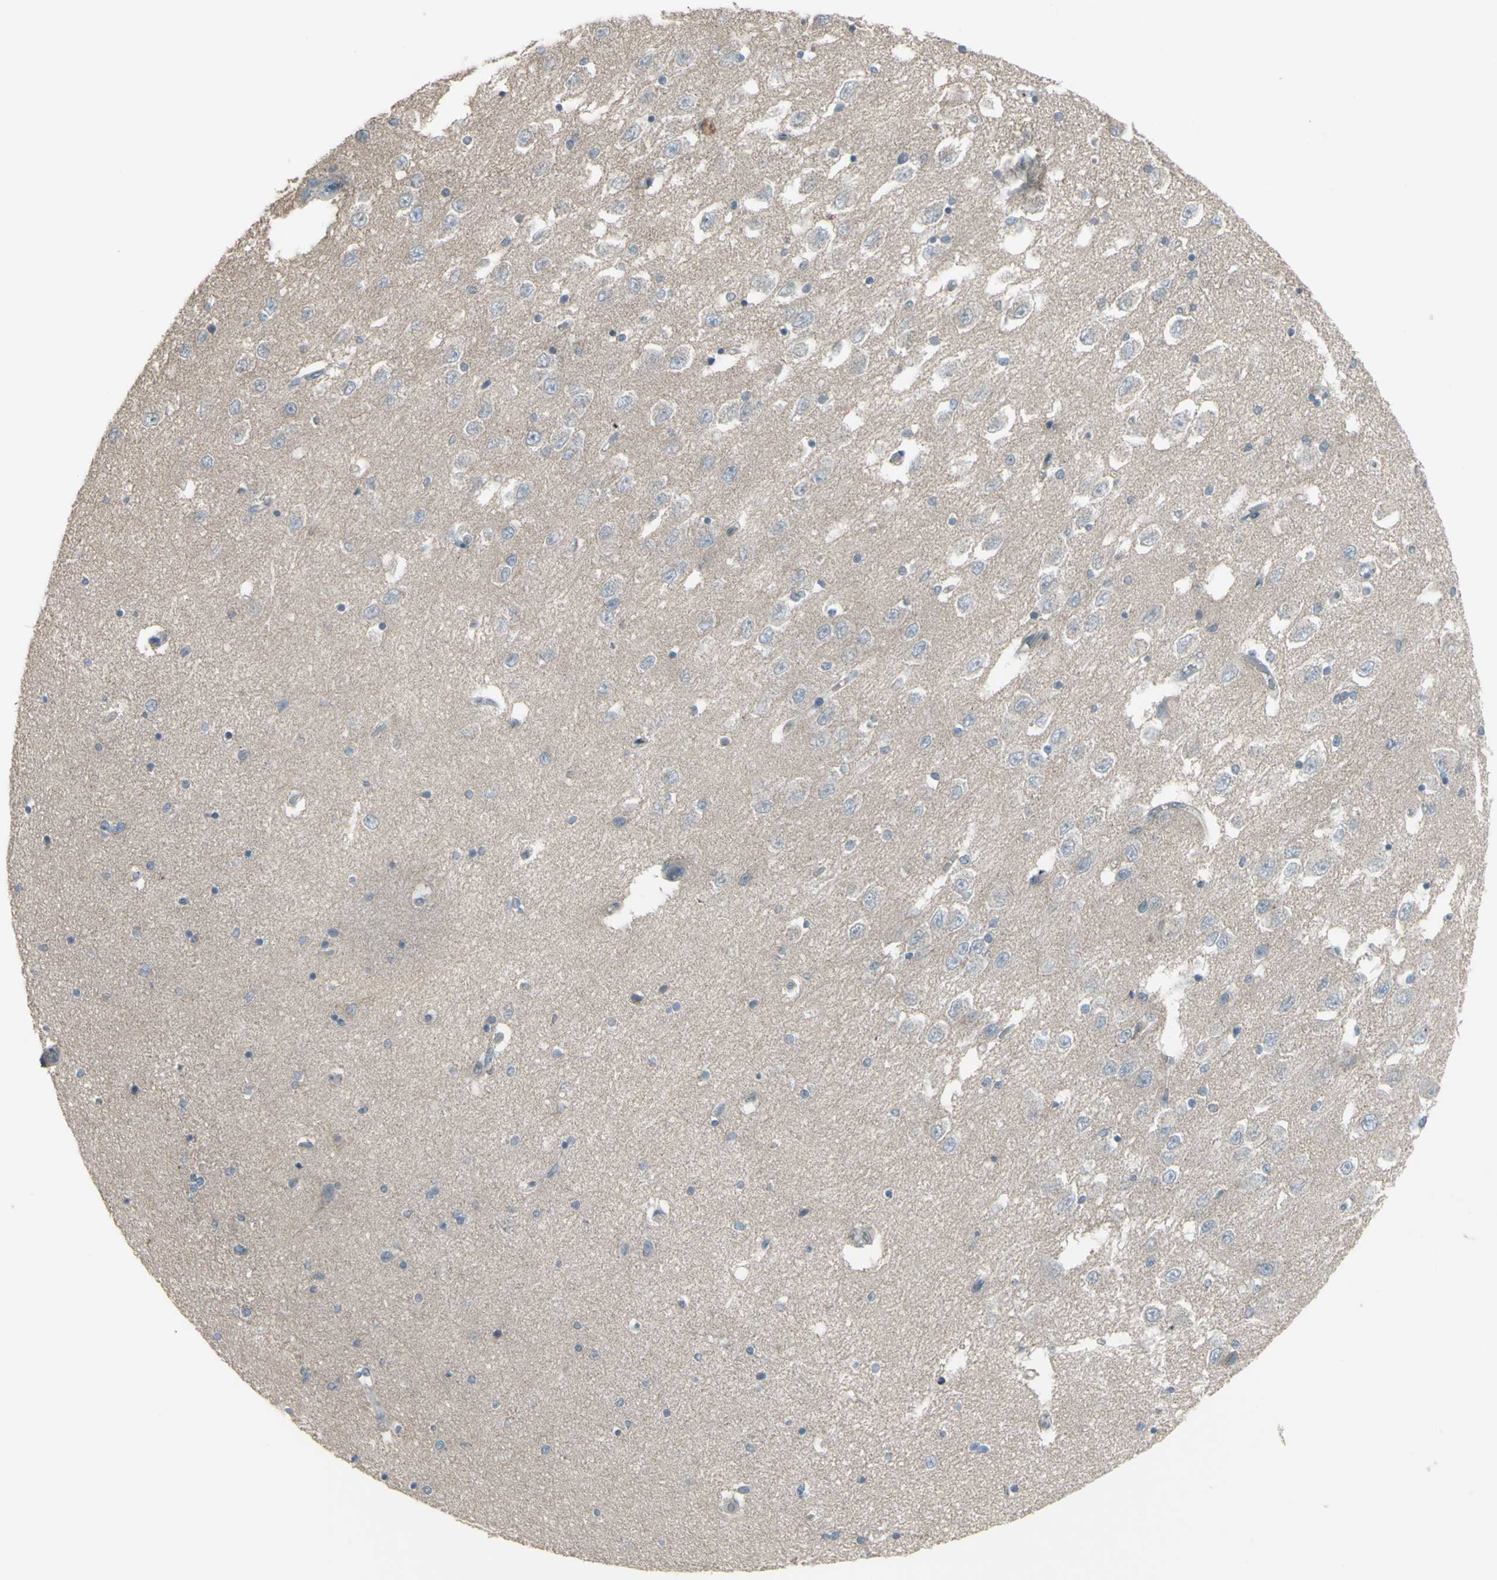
{"staining": {"intensity": "negative", "quantity": "none", "location": "none"}, "tissue": "hippocampus", "cell_type": "Glial cells", "image_type": "normal", "snomed": [{"axis": "morphology", "description": "Normal tissue, NOS"}, {"axis": "topography", "description": "Hippocampus"}], "caption": "IHC of benign hippocampus displays no staining in glial cells.", "gene": "CD79B", "patient": {"sex": "female", "age": 54}}